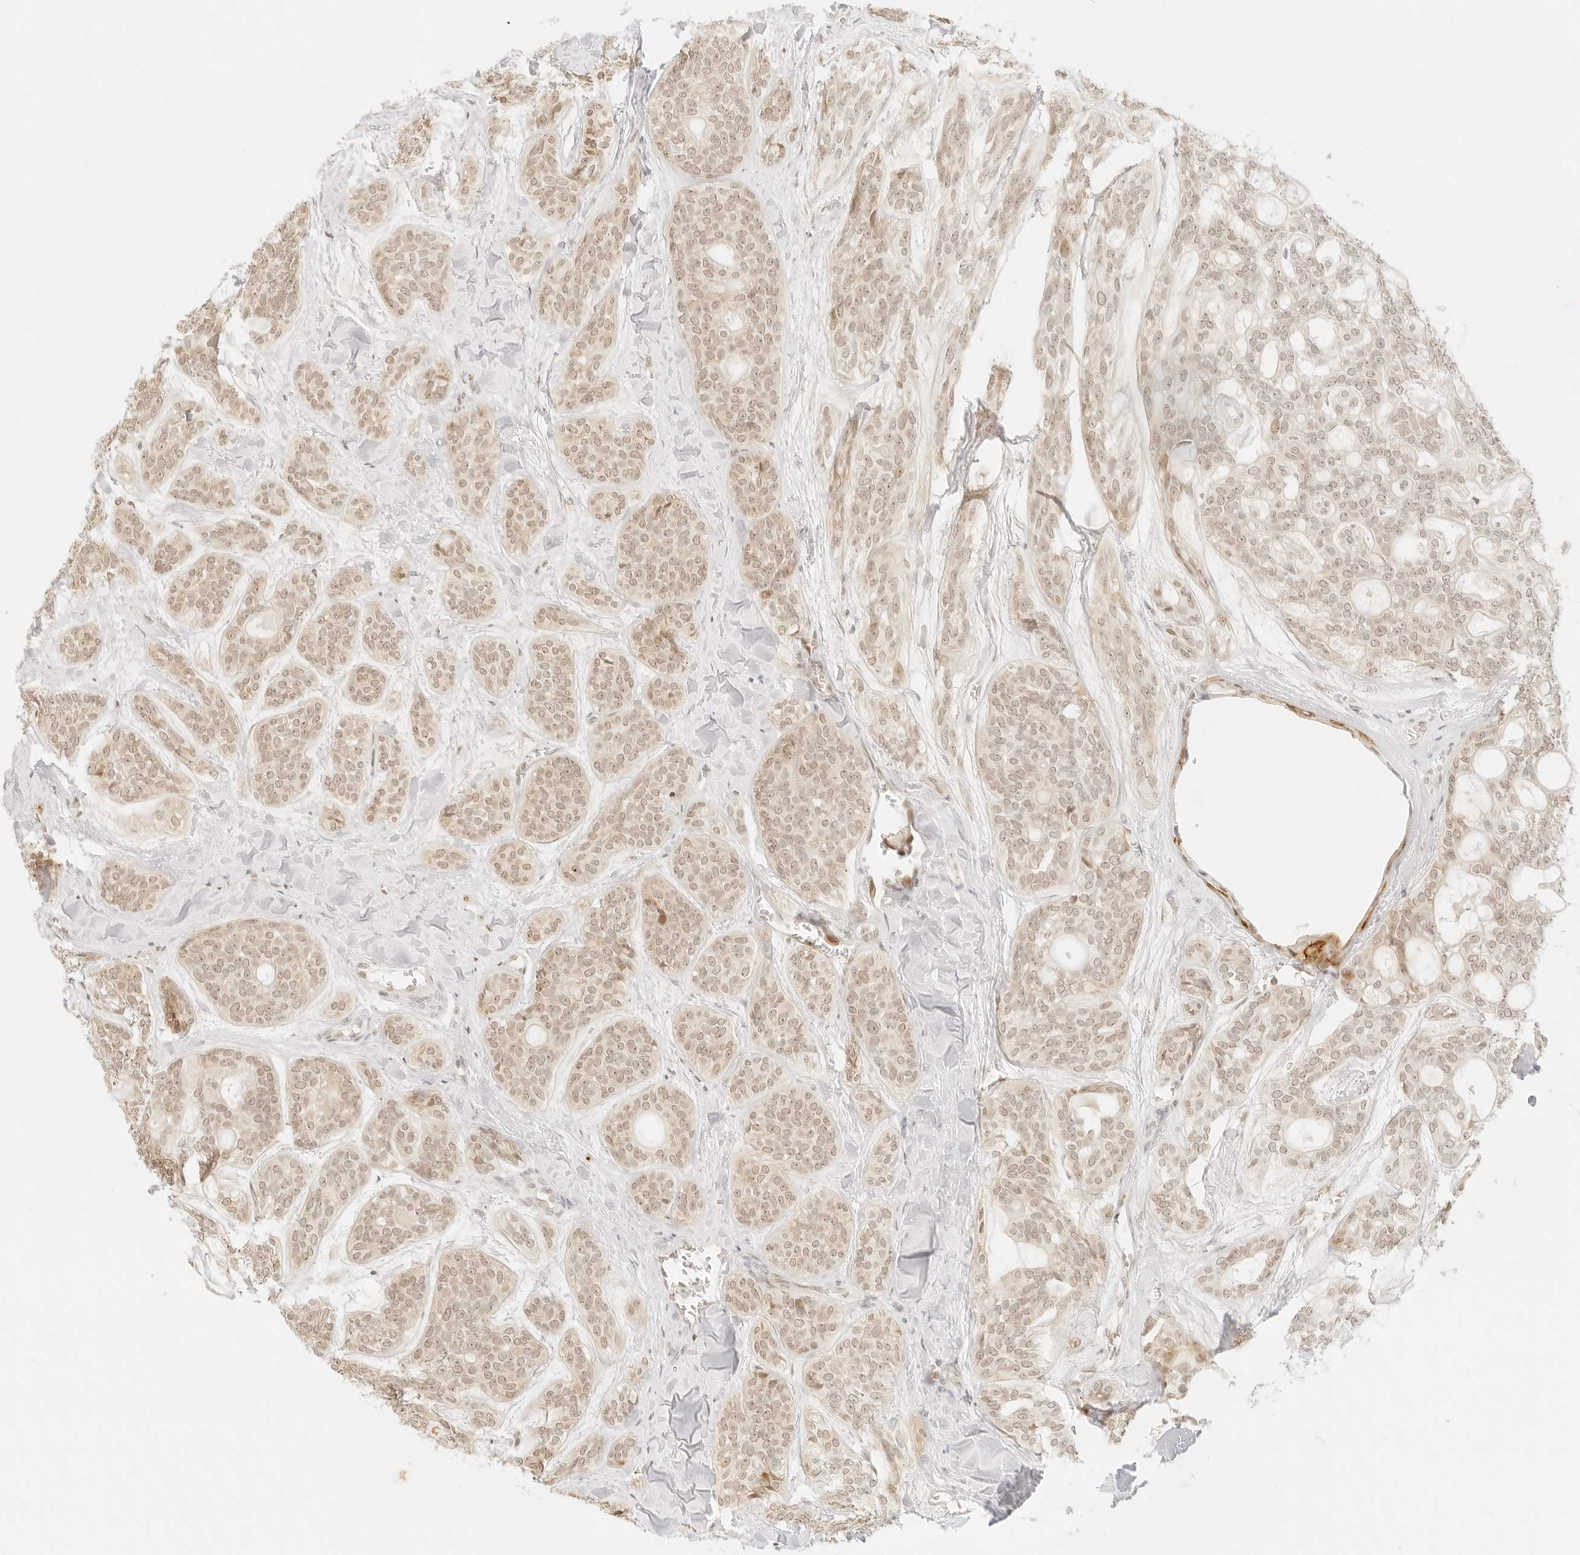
{"staining": {"intensity": "weak", "quantity": ">75%", "location": "nuclear"}, "tissue": "head and neck cancer", "cell_type": "Tumor cells", "image_type": "cancer", "snomed": [{"axis": "morphology", "description": "Adenocarcinoma, NOS"}, {"axis": "topography", "description": "Head-Neck"}], "caption": "Immunohistochemistry histopathology image of human head and neck cancer stained for a protein (brown), which demonstrates low levels of weak nuclear positivity in about >75% of tumor cells.", "gene": "GNAS", "patient": {"sex": "male", "age": 66}}